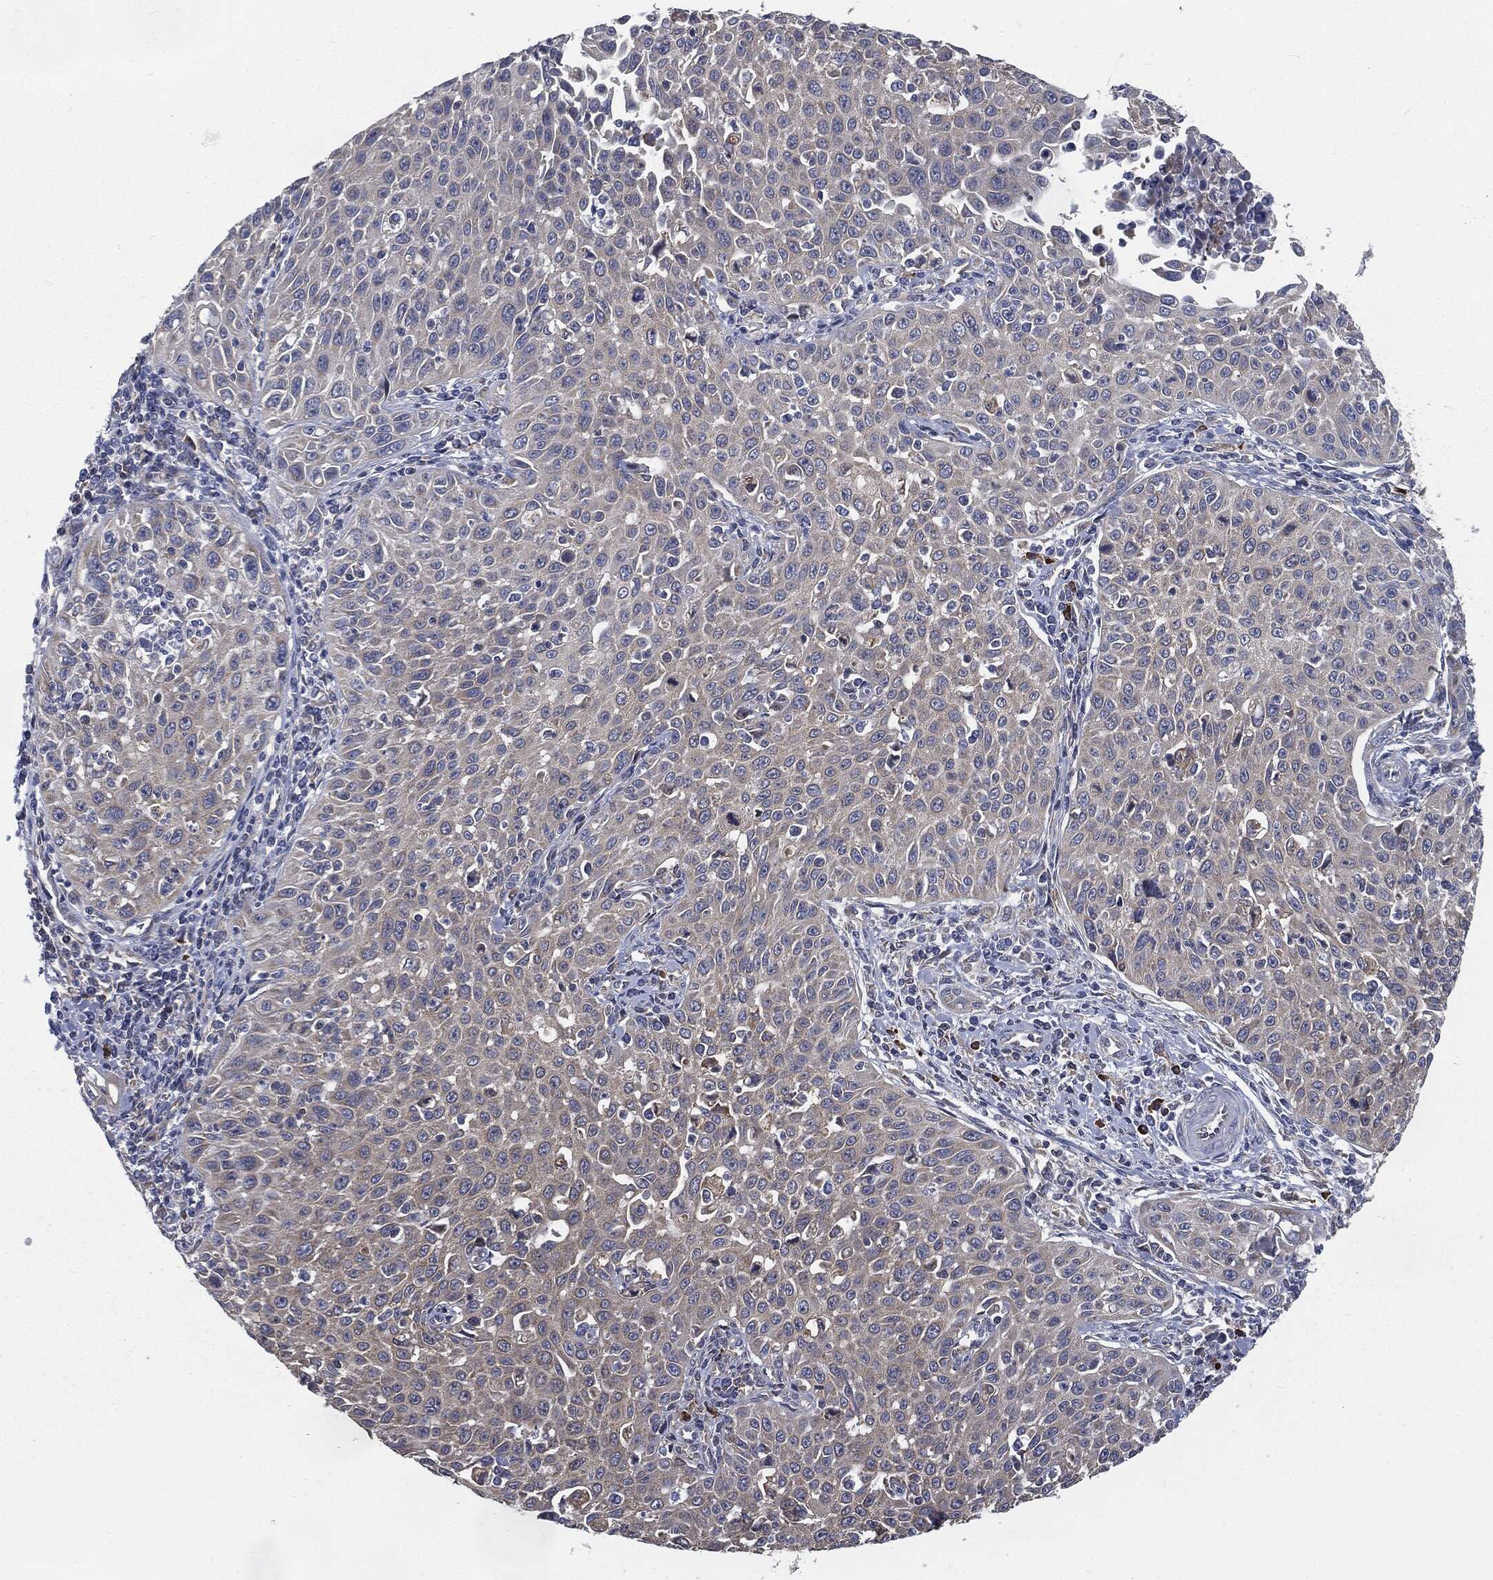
{"staining": {"intensity": "negative", "quantity": "none", "location": "none"}, "tissue": "cervical cancer", "cell_type": "Tumor cells", "image_type": "cancer", "snomed": [{"axis": "morphology", "description": "Squamous cell carcinoma, NOS"}, {"axis": "topography", "description": "Cervix"}], "caption": "Histopathology image shows no significant protein expression in tumor cells of cervical cancer (squamous cell carcinoma).", "gene": "PRDX4", "patient": {"sex": "female", "age": 26}}